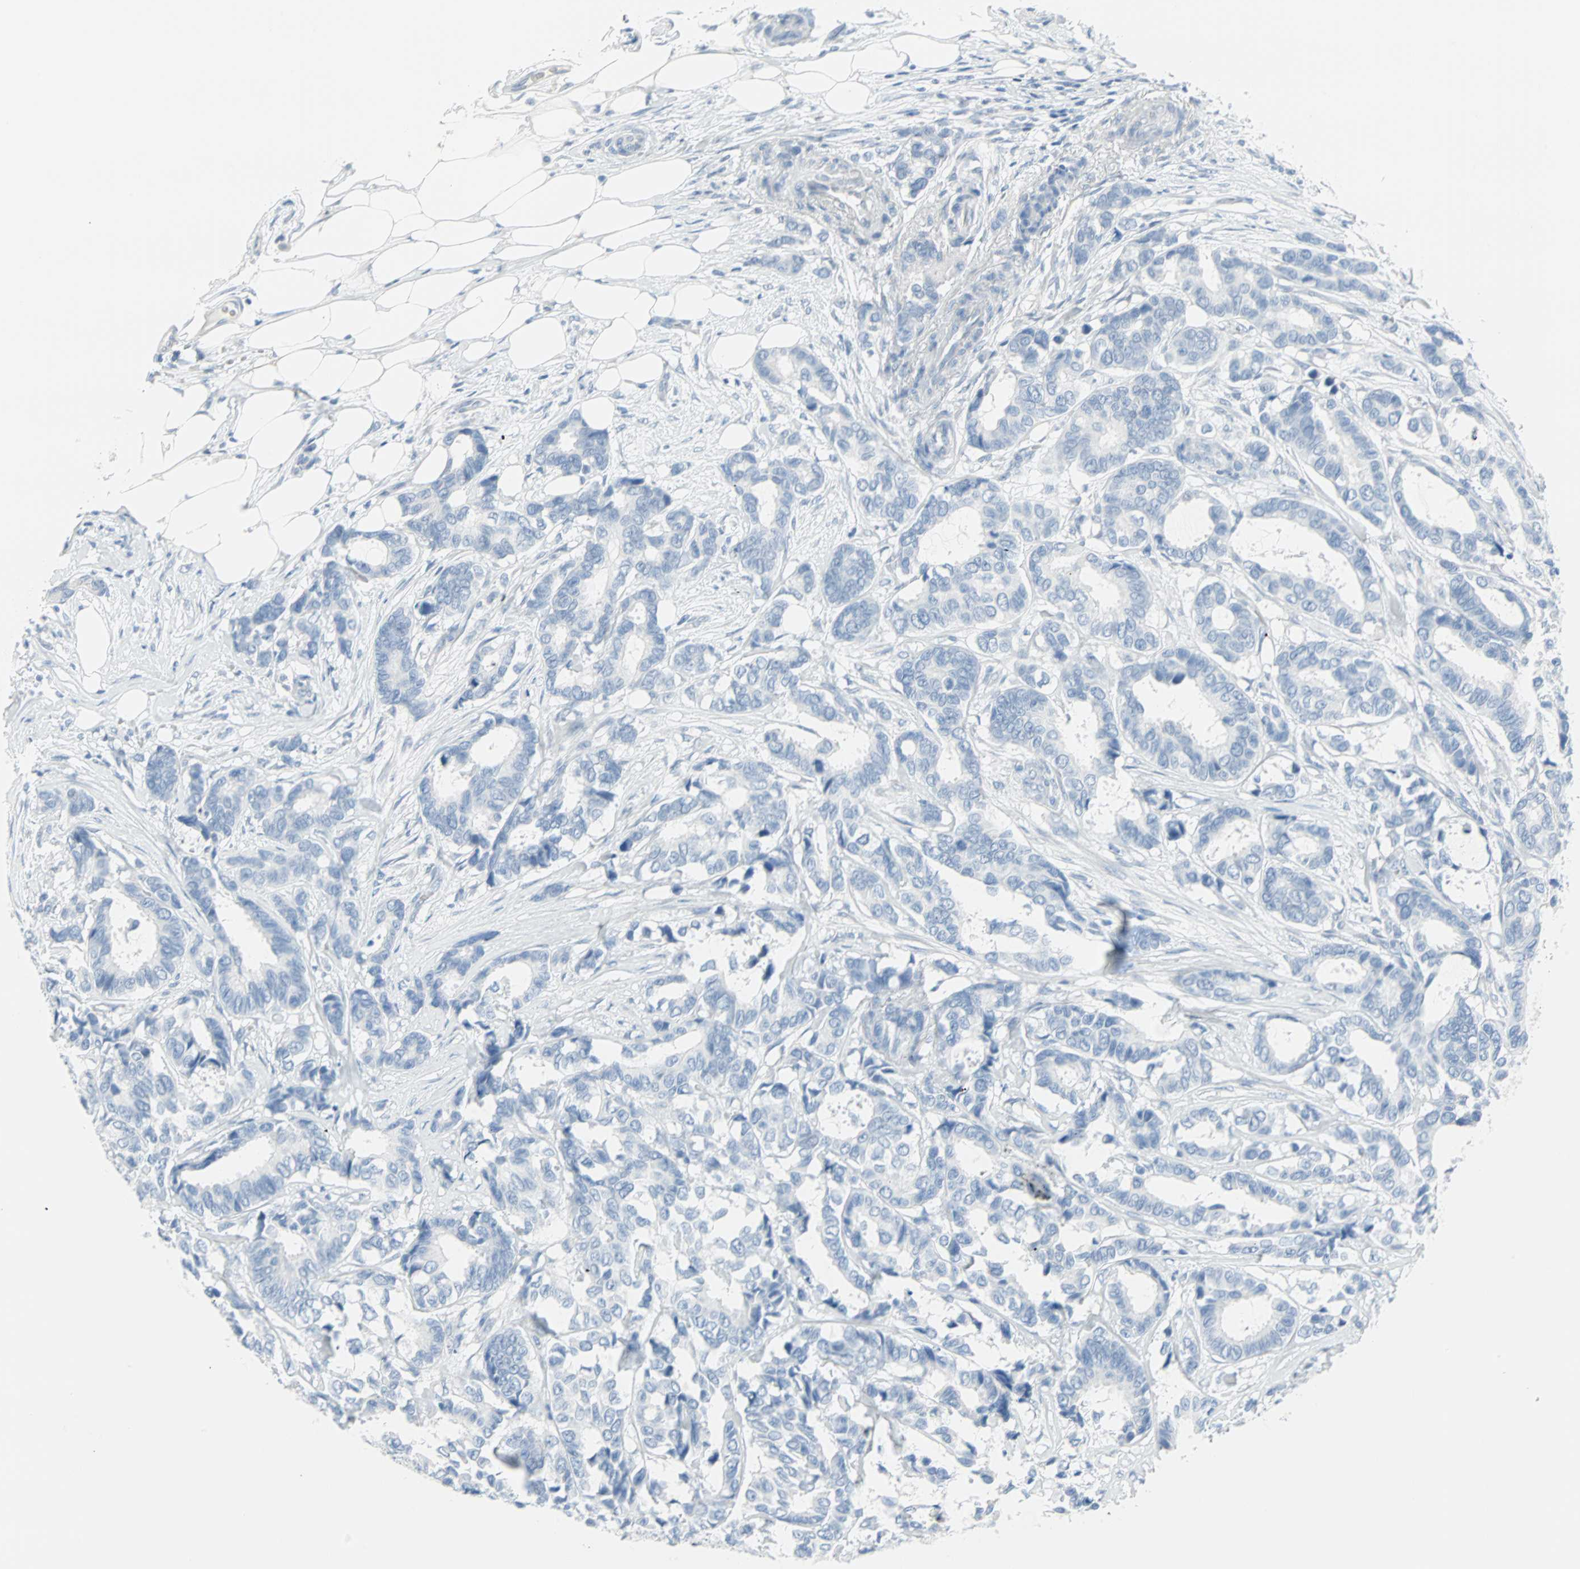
{"staining": {"intensity": "negative", "quantity": "none", "location": "none"}, "tissue": "breast cancer", "cell_type": "Tumor cells", "image_type": "cancer", "snomed": [{"axis": "morphology", "description": "Duct carcinoma"}, {"axis": "topography", "description": "Breast"}], "caption": "Tumor cells are negative for protein expression in human breast cancer (infiltrating ductal carcinoma).", "gene": "STX1A", "patient": {"sex": "female", "age": 87}}